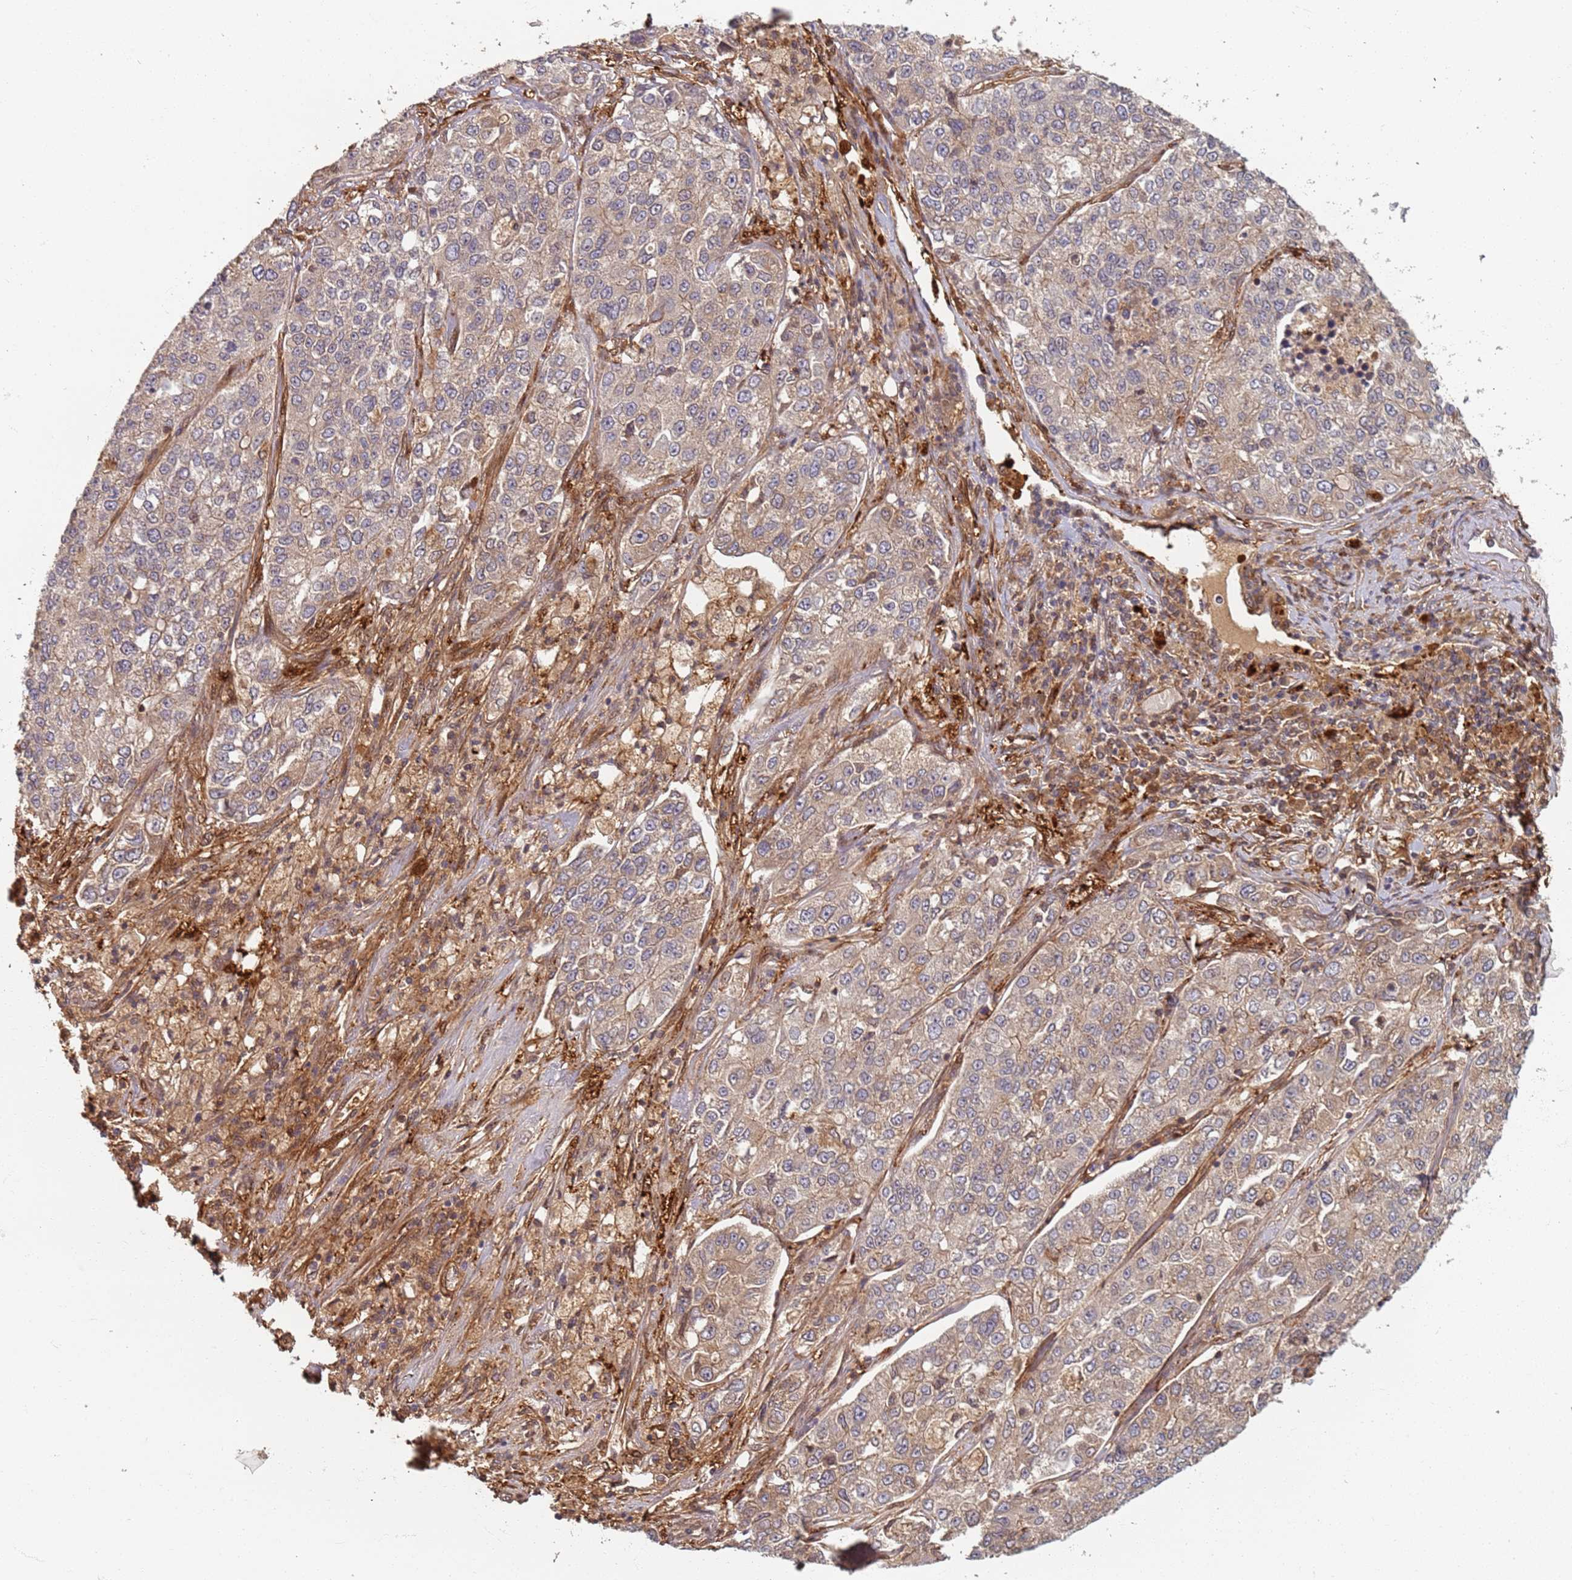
{"staining": {"intensity": "weak", "quantity": ">75%", "location": "cytoplasmic/membranous"}, "tissue": "lung cancer", "cell_type": "Tumor cells", "image_type": "cancer", "snomed": [{"axis": "morphology", "description": "Adenocarcinoma, NOS"}, {"axis": "topography", "description": "Lung"}], "caption": "The immunohistochemical stain highlights weak cytoplasmic/membranous positivity in tumor cells of adenocarcinoma (lung) tissue.", "gene": "SDCCAG8", "patient": {"sex": "male", "age": 49}}